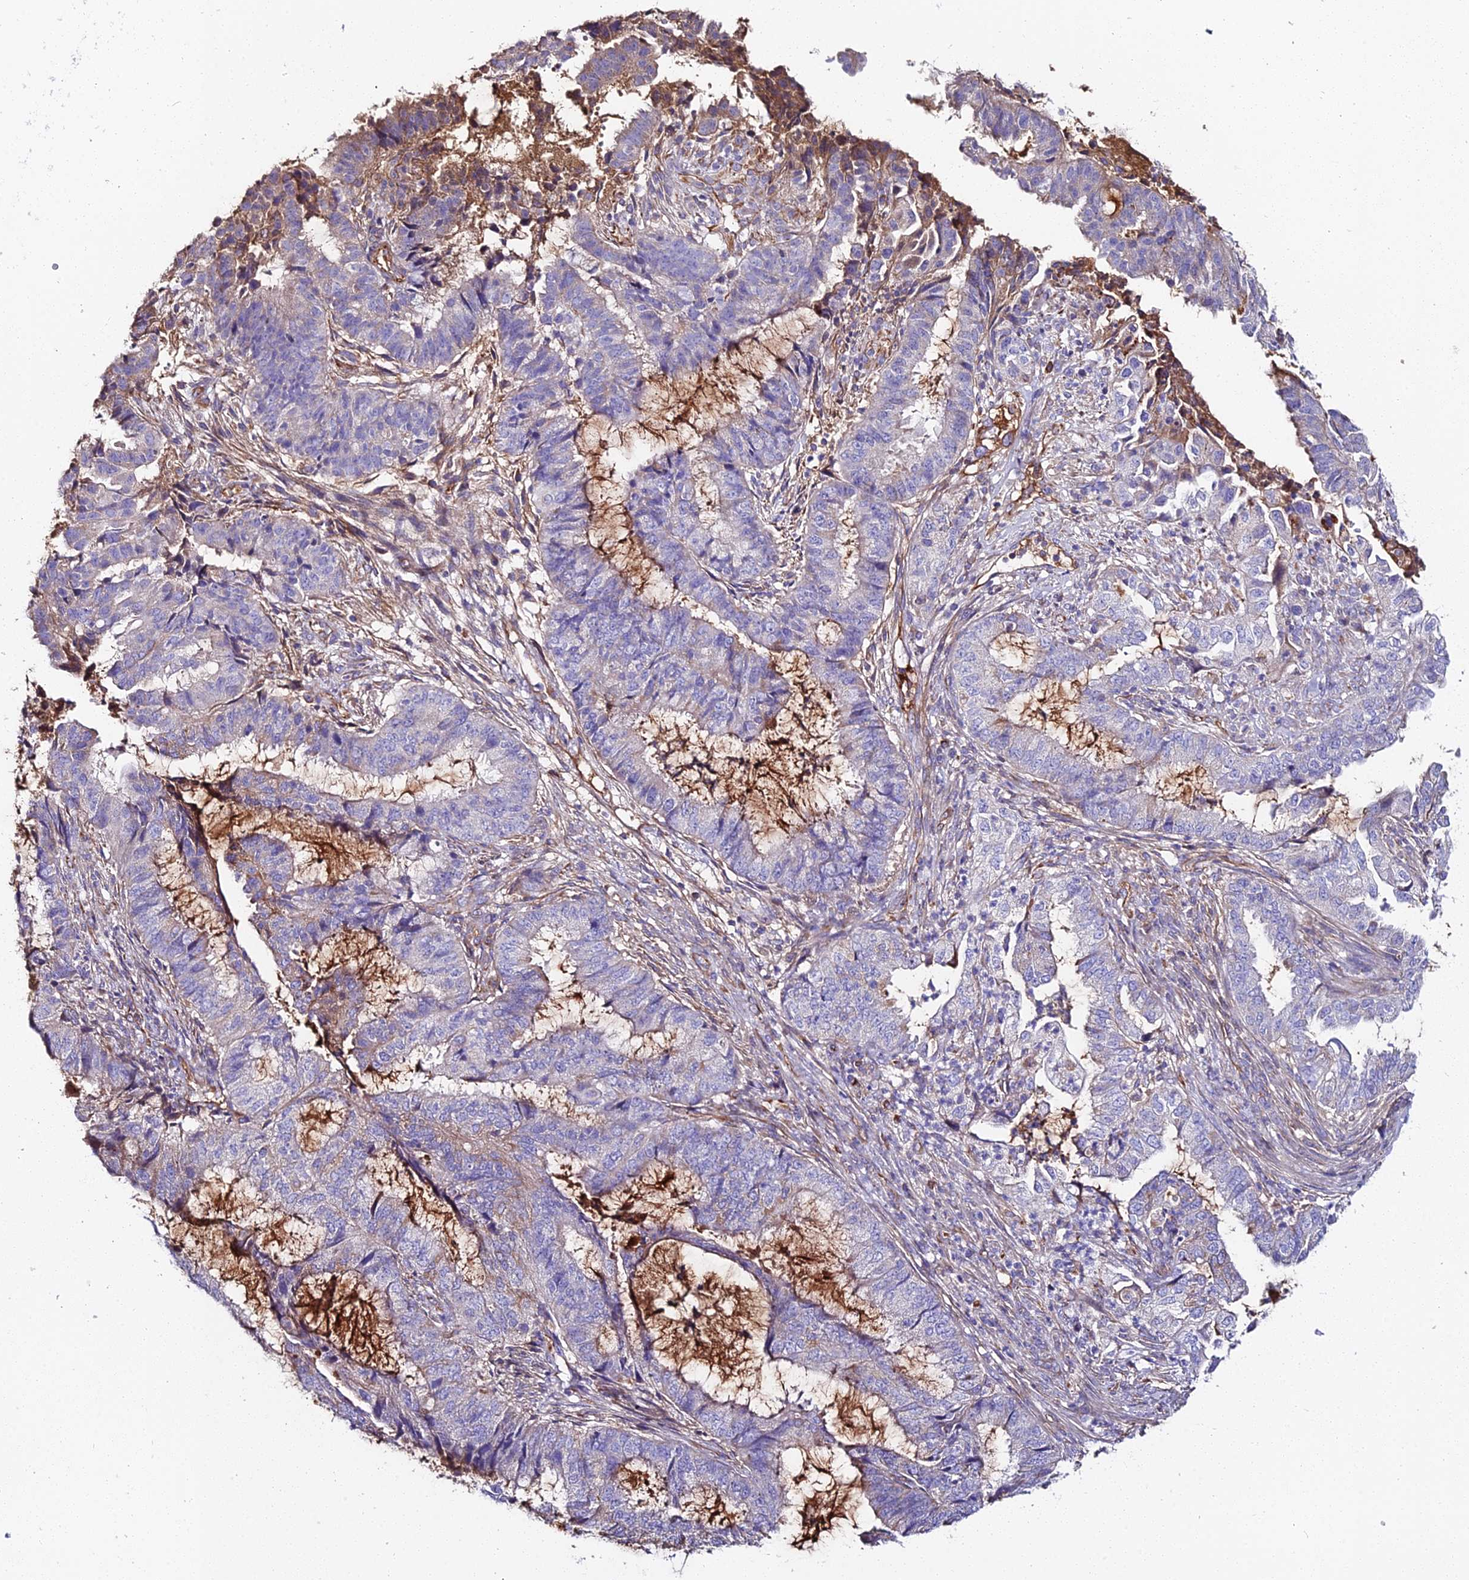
{"staining": {"intensity": "weak", "quantity": "<25%", "location": "cytoplasmic/membranous"}, "tissue": "endometrial cancer", "cell_type": "Tumor cells", "image_type": "cancer", "snomed": [{"axis": "morphology", "description": "Adenocarcinoma, NOS"}, {"axis": "topography", "description": "Endometrium"}], "caption": "Human endometrial cancer stained for a protein using immunohistochemistry displays no expression in tumor cells.", "gene": "BEX4", "patient": {"sex": "female", "age": 51}}